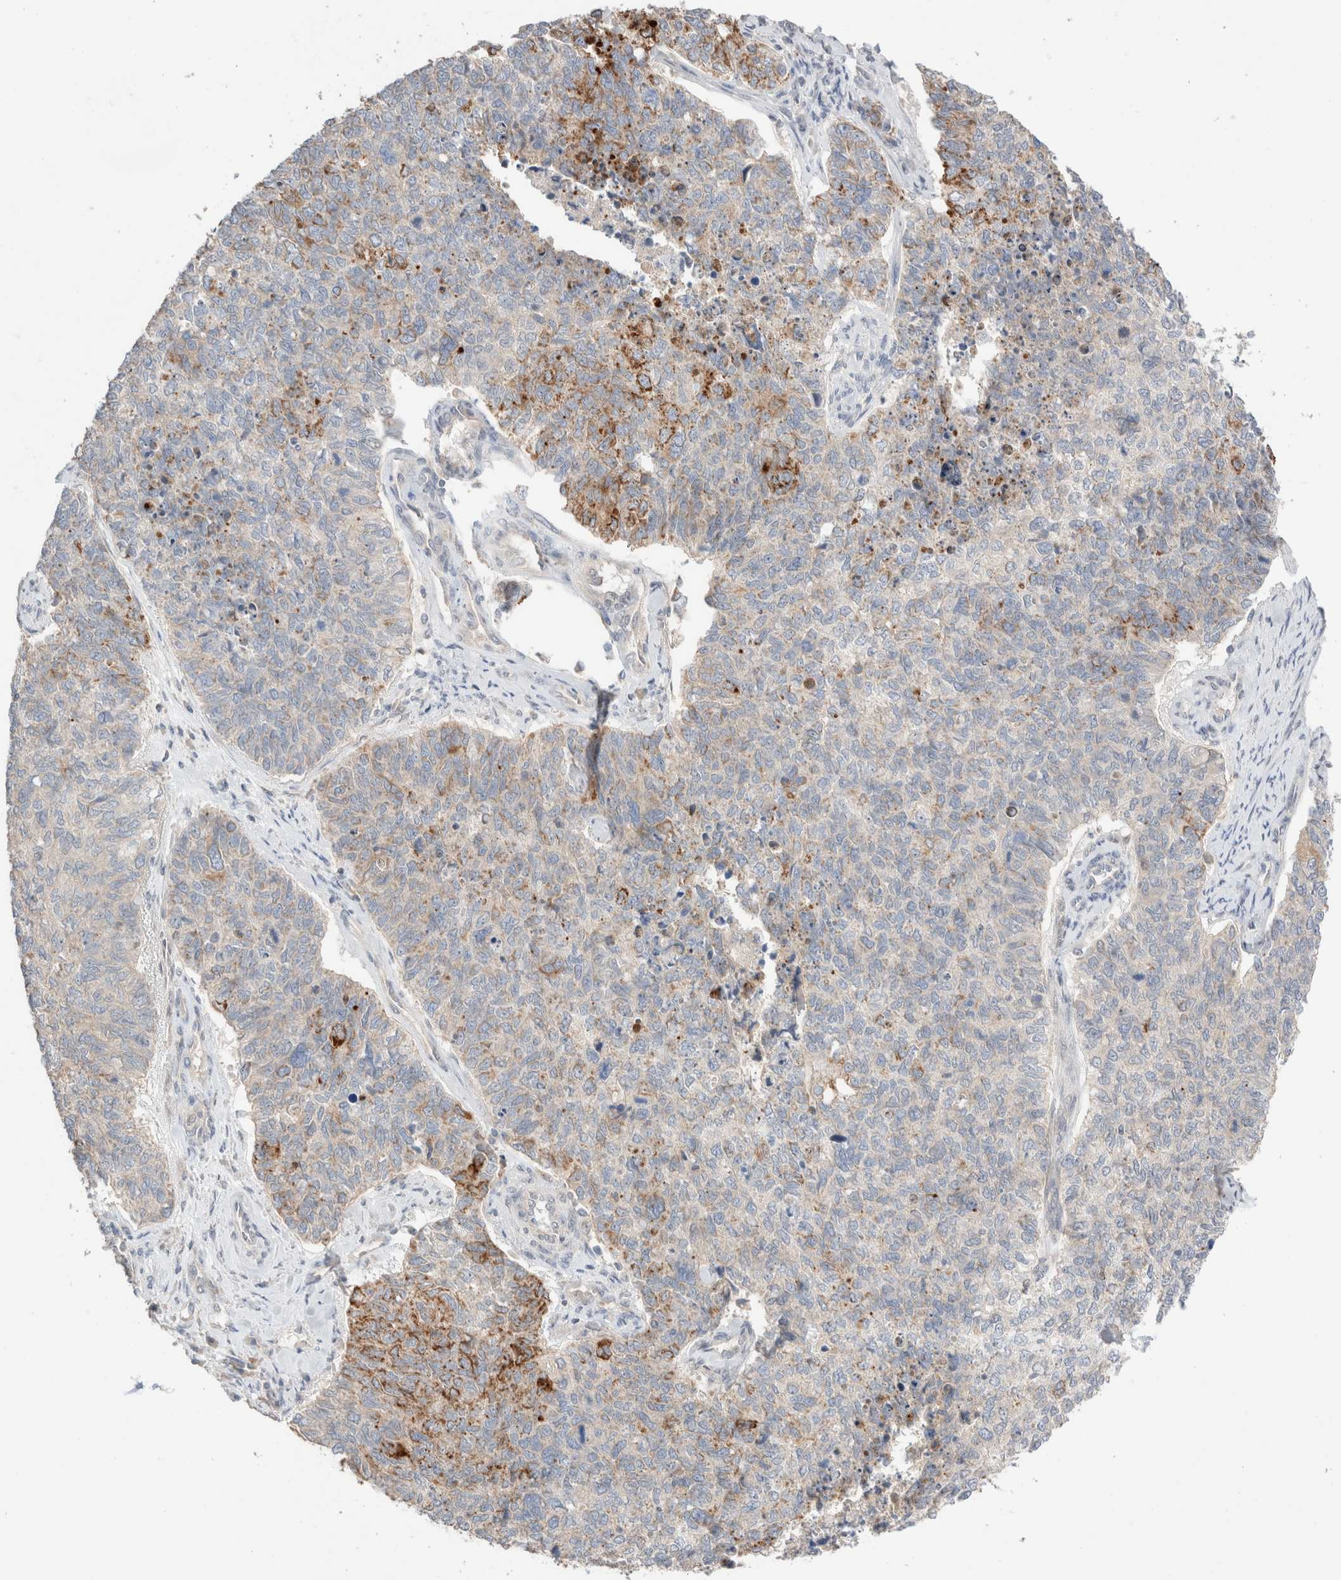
{"staining": {"intensity": "moderate", "quantity": "25%-75%", "location": "cytoplasmic/membranous"}, "tissue": "cervical cancer", "cell_type": "Tumor cells", "image_type": "cancer", "snomed": [{"axis": "morphology", "description": "Squamous cell carcinoma, NOS"}, {"axis": "topography", "description": "Cervix"}], "caption": "Immunohistochemical staining of human cervical cancer (squamous cell carcinoma) exhibits medium levels of moderate cytoplasmic/membranous staining in approximately 25%-75% of tumor cells. (brown staining indicates protein expression, while blue staining denotes nuclei).", "gene": "TRIM41", "patient": {"sex": "female", "age": 63}}